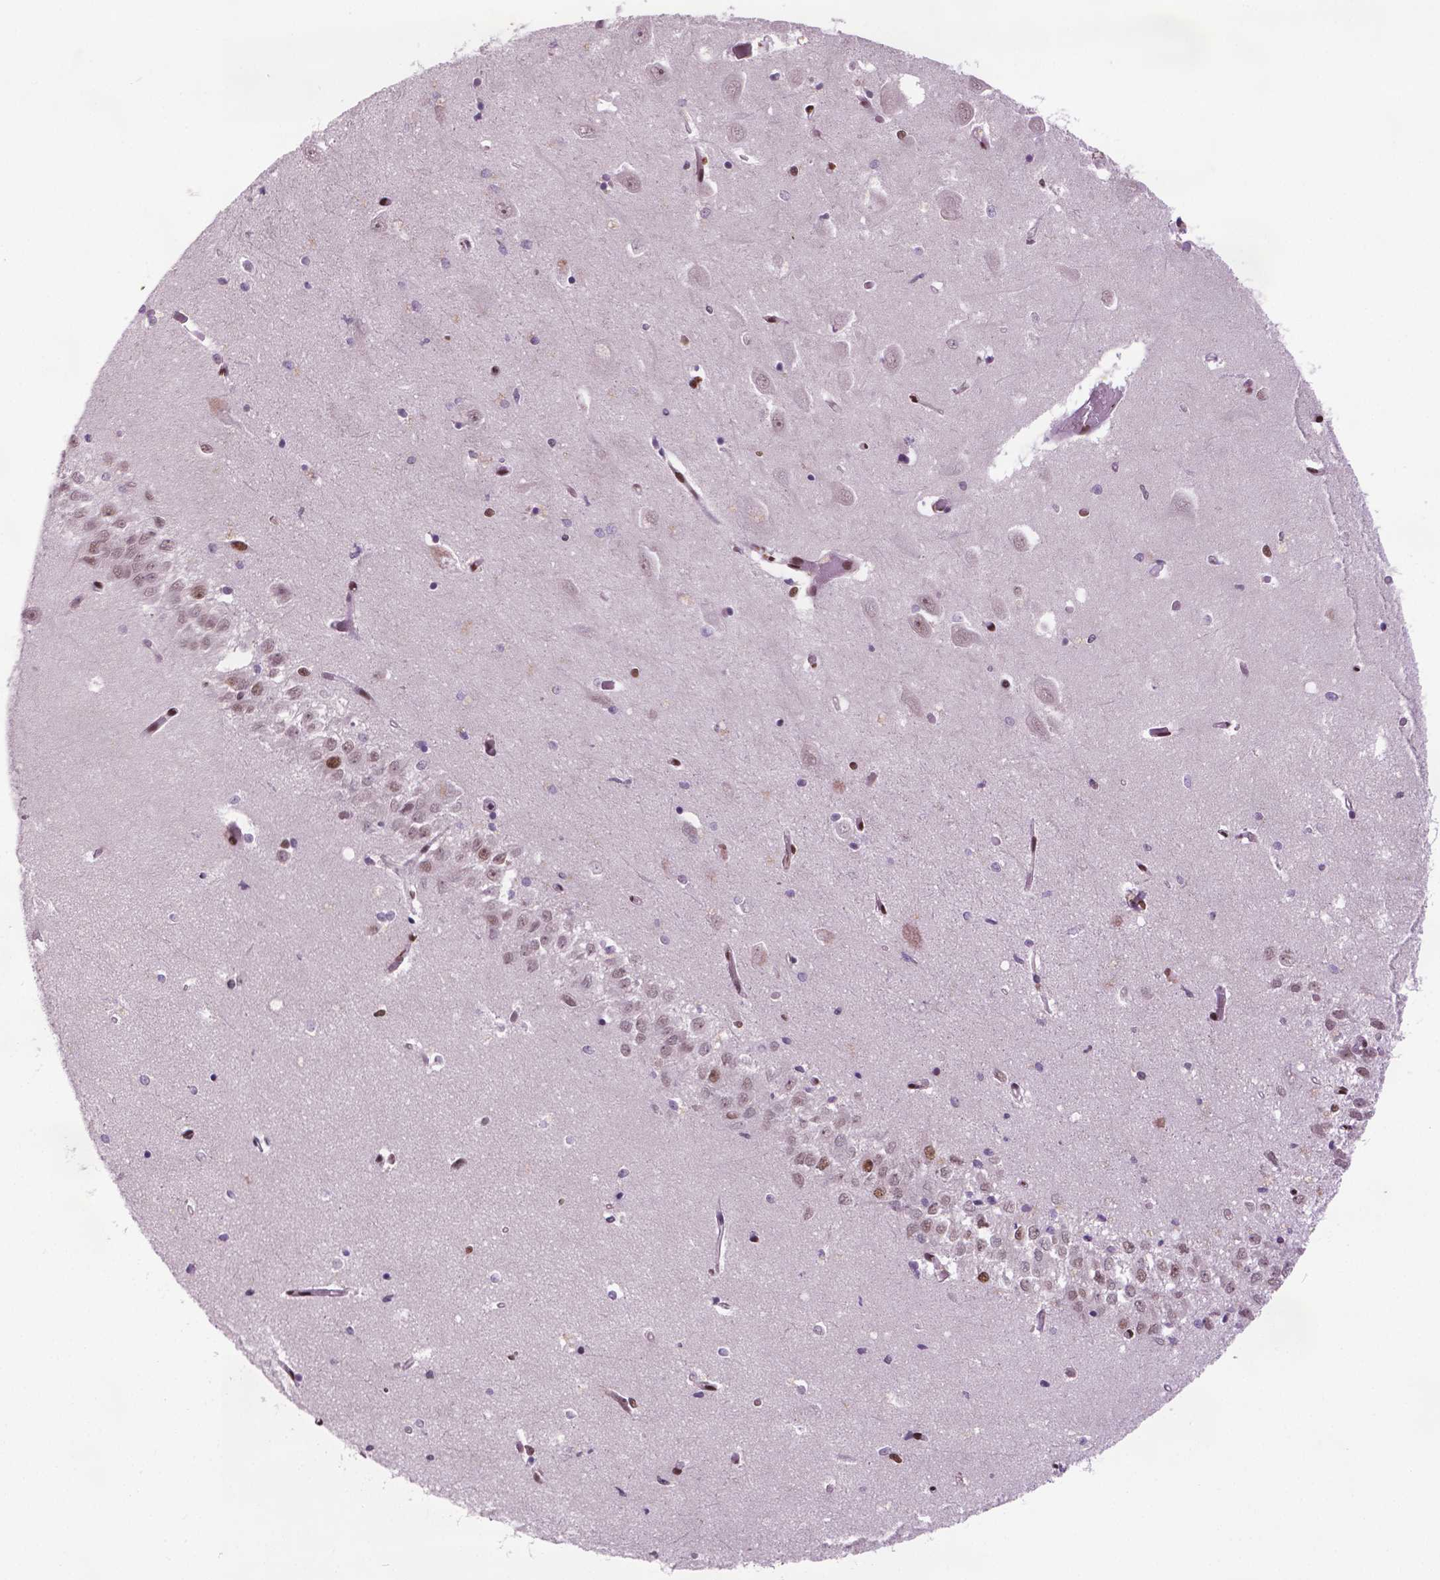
{"staining": {"intensity": "moderate", "quantity": "<25%", "location": "nuclear"}, "tissue": "hippocampus", "cell_type": "Glial cells", "image_type": "normal", "snomed": [{"axis": "morphology", "description": "Normal tissue, NOS"}, {"axis": "topography", "description": "Hippocampus"}], "caption": "Moderate nuclear staining for a protein is present in approximately <25% of glial cells of normal hippocampus using IHC.", "gene": "SIRT6", "patient": {"sex": "female", "age": 64}}